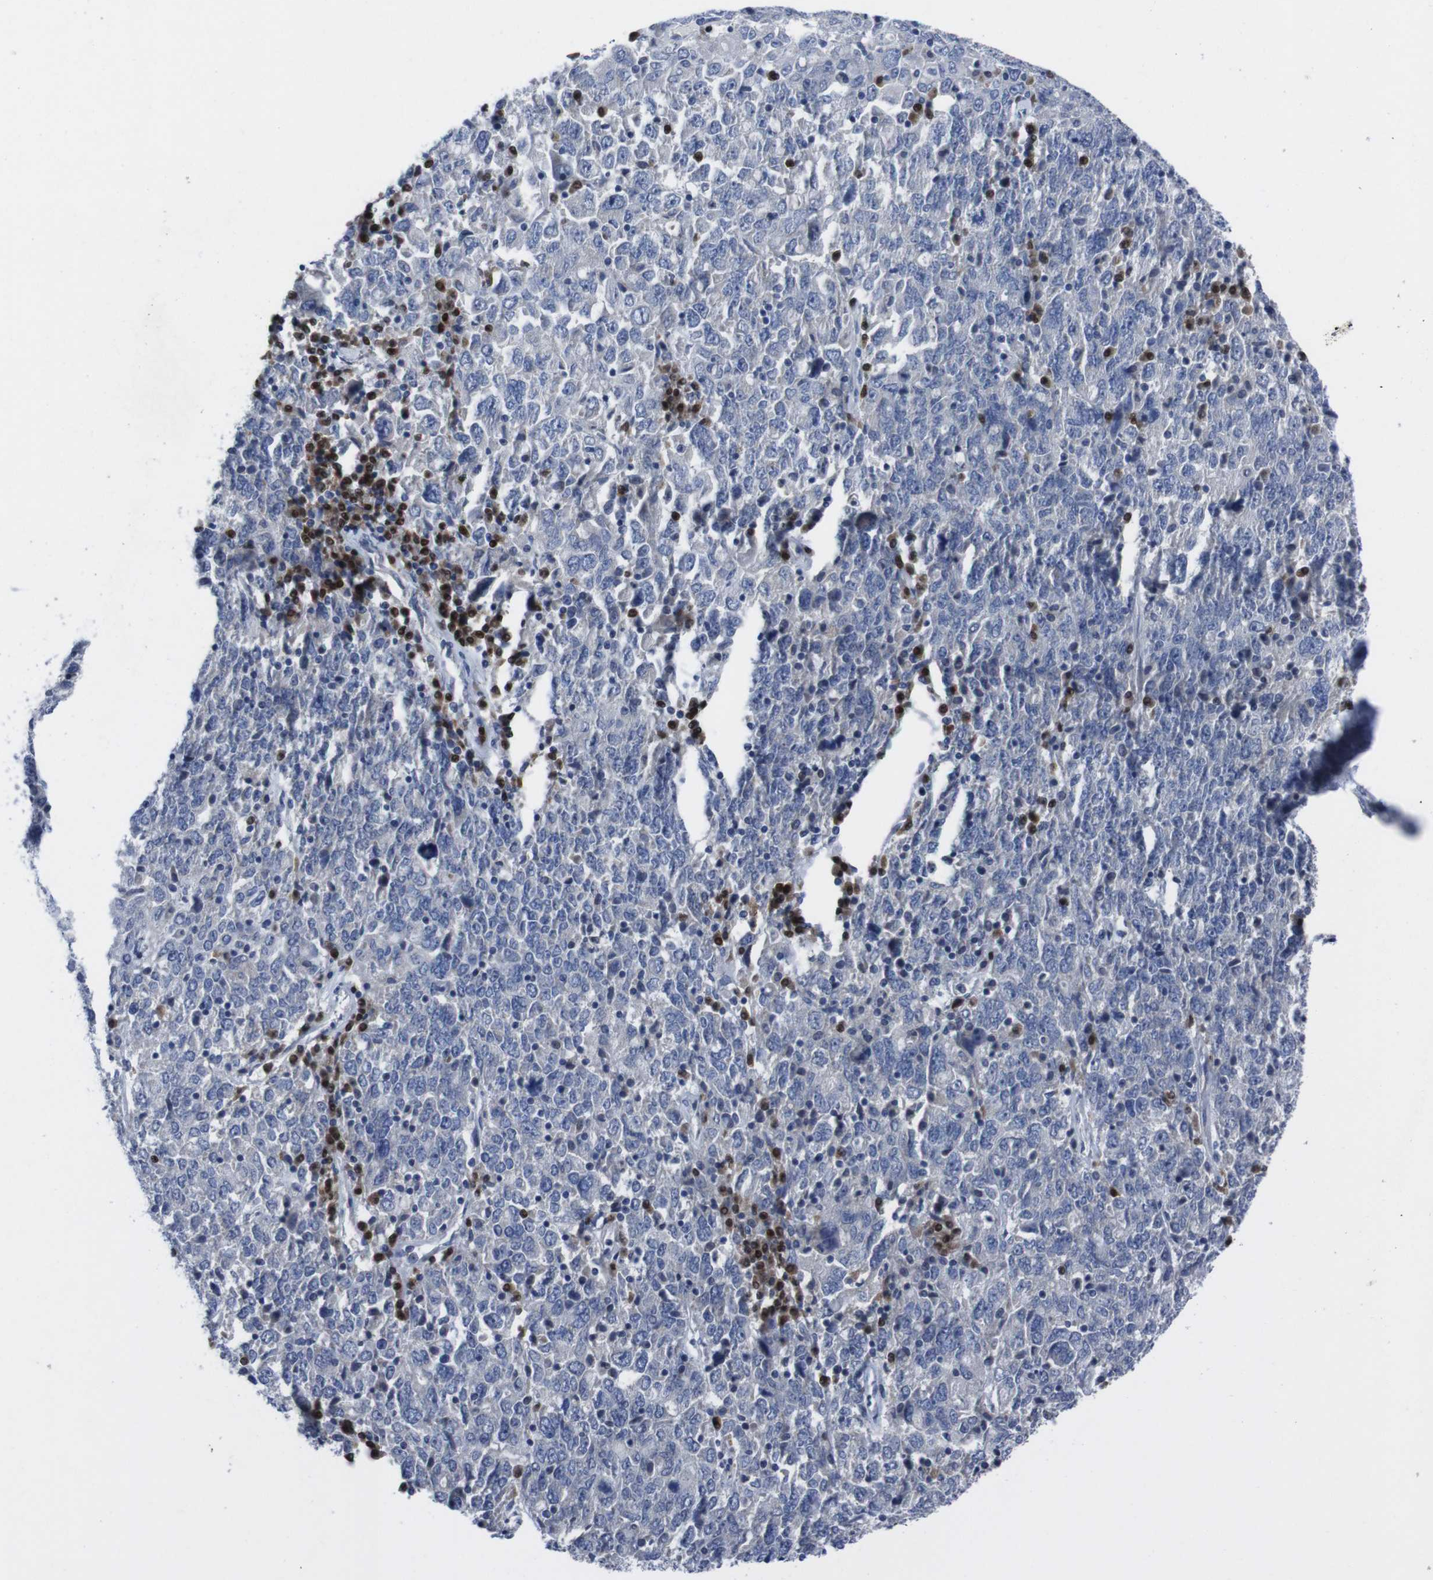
{"staining": {"intensity": "negative", "quantity": "none", "location": "none"}, "tissue": "ovarian cancer", "cell_type": "Tumor cells", "image_type": "cancer", "snomed": [{"axis": "morphology", "description": "Carcinoma, endometroid"}, {"axis": "topography", "description": "Ovary"}], "caption": "This is an IHC photomicrograph of ovarian cancer. There is no expression in tumor cells.", "gene": "IRF4", "patient": {"sex": "female", "age": 62}}